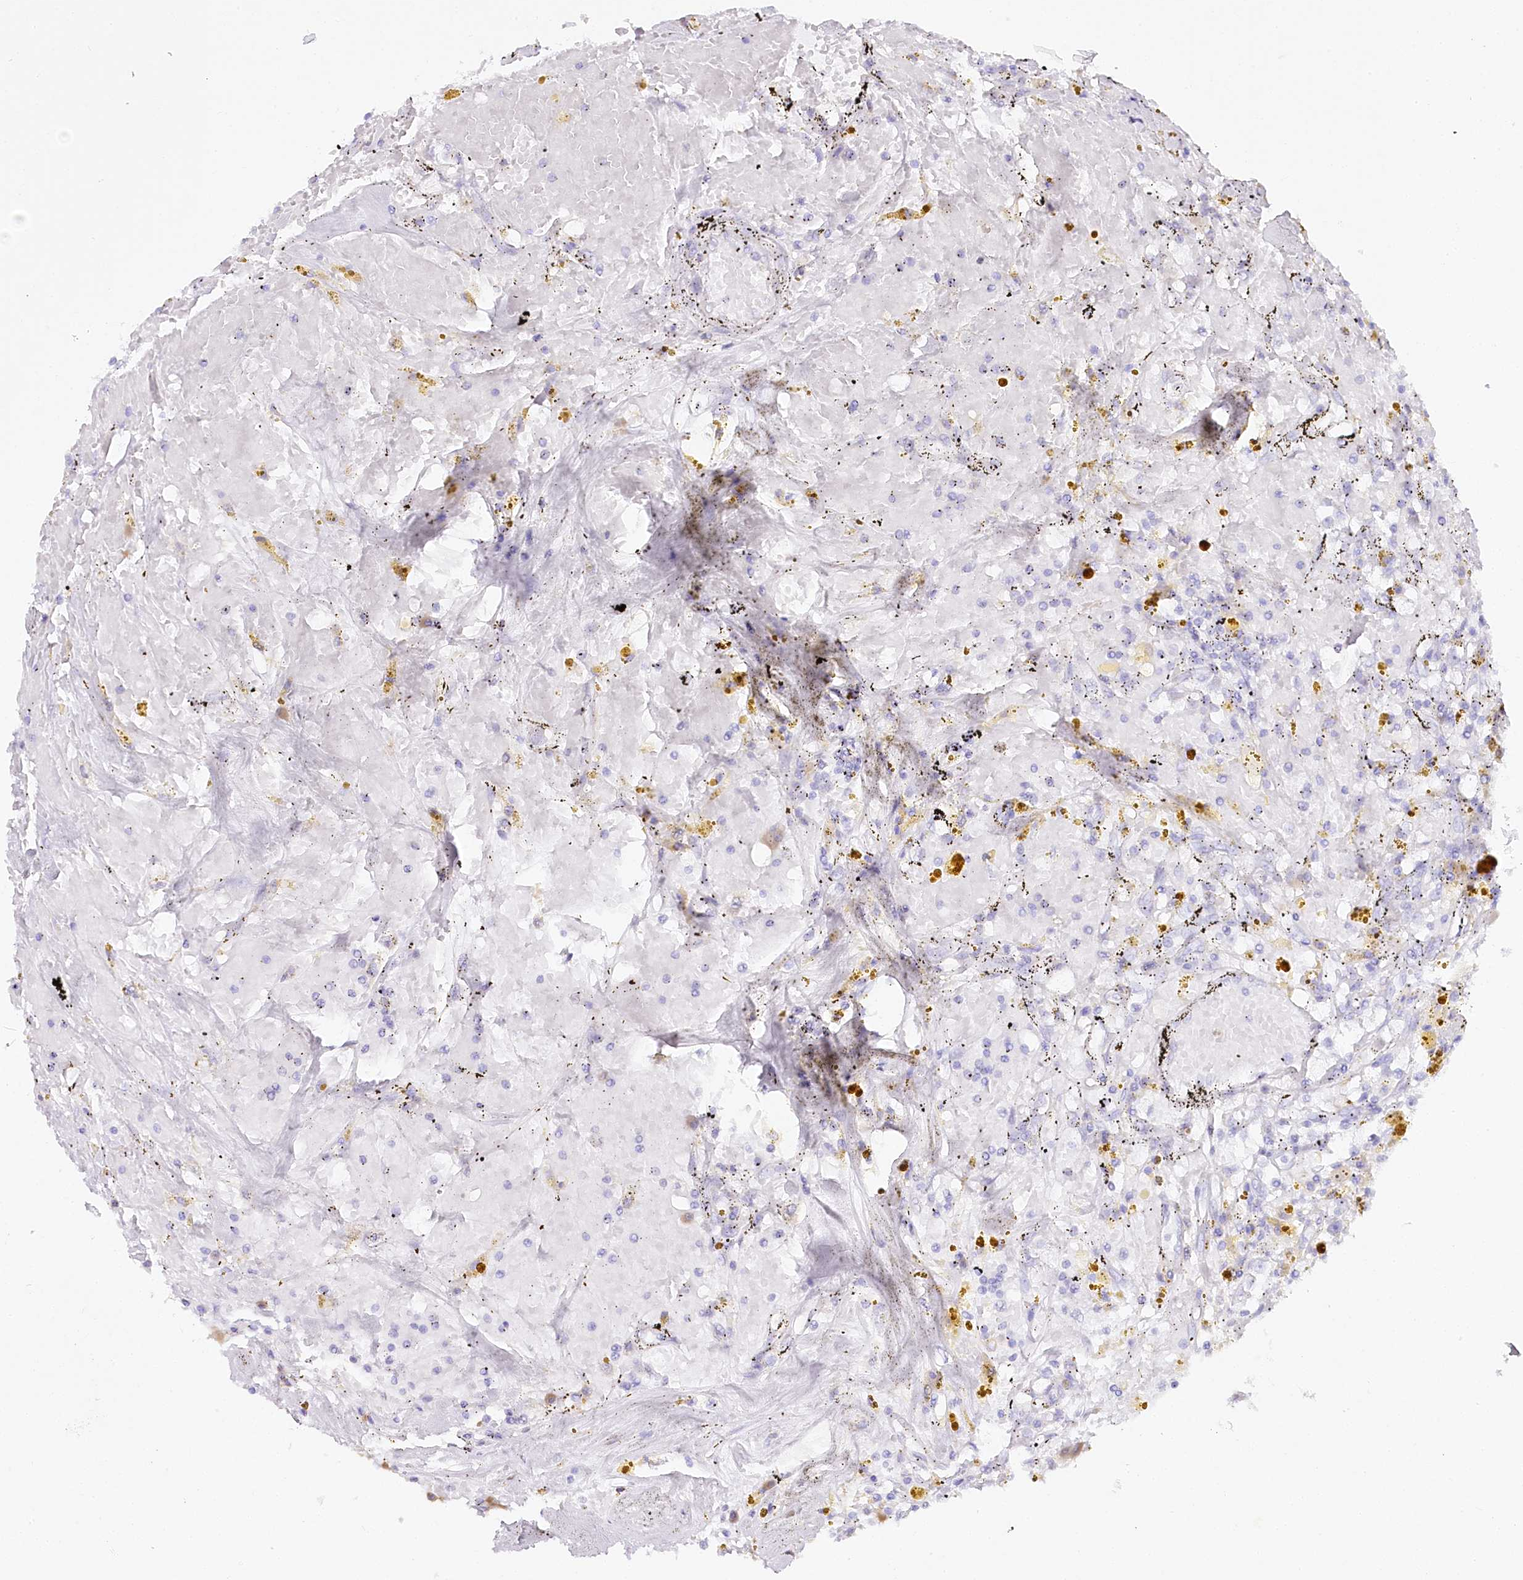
{"staining": {"intensity": "moderate", "quantity": "<25%", "location": "cytoplasmic/membranous"}, "tissue": "renal cancer", "cell_type": "Tumor cells", "image_type": "cancer", "snomed": [{"axis": "morphology", "description": "Adenocarcinoma, NOS"}, {"axis": "topography", "description": "Kidney"}], "caption": "DAB (3,3'-diaminobenzidine) immunohistochemical staining of human adenocarcinoma (renal) exhibits moderate cytoplasmic/membranous protein expression in approximately <25% of tumor cells.", "gene": "CNPY2", "patient": {"sex": "male", "age": 56}}